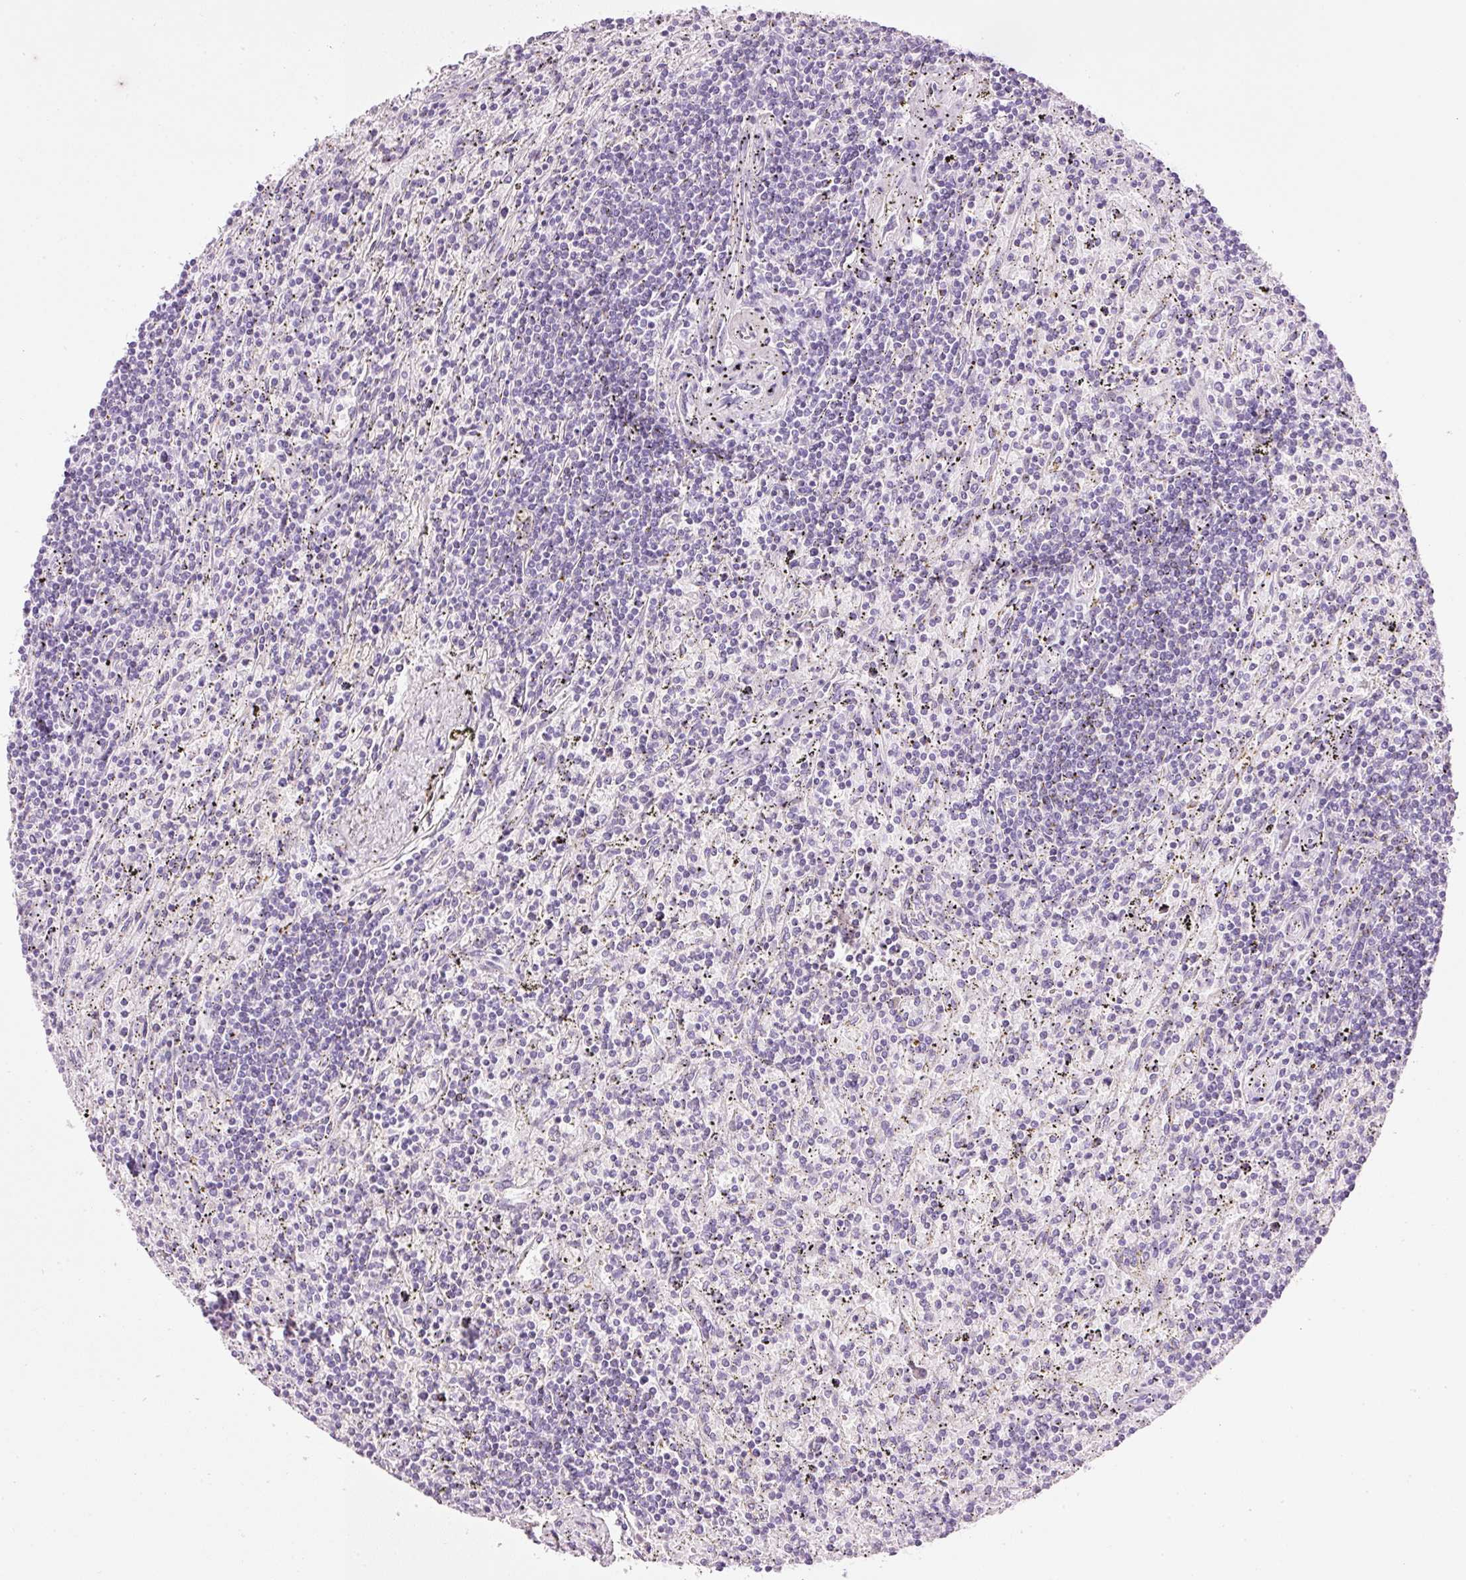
{"staining": {"intensity": "negative", "quantity": "none", "location": "none"}, "tissue": "lymphoma", "cell_type": "Tumor cells", "image_type": "cancer", "snomed": [{"axis": "morphology", "description": "Malignant lymphoma, non-Hodgkin's type, Low grade"}, {"axis": "topography", "description": "Spleen"}], "caption": "The photomicrograph demonstrates no significant staining in tumor cells of lymphoma.", "gene": "CARD16", "patient": {"sex": "male", "age": 76}}